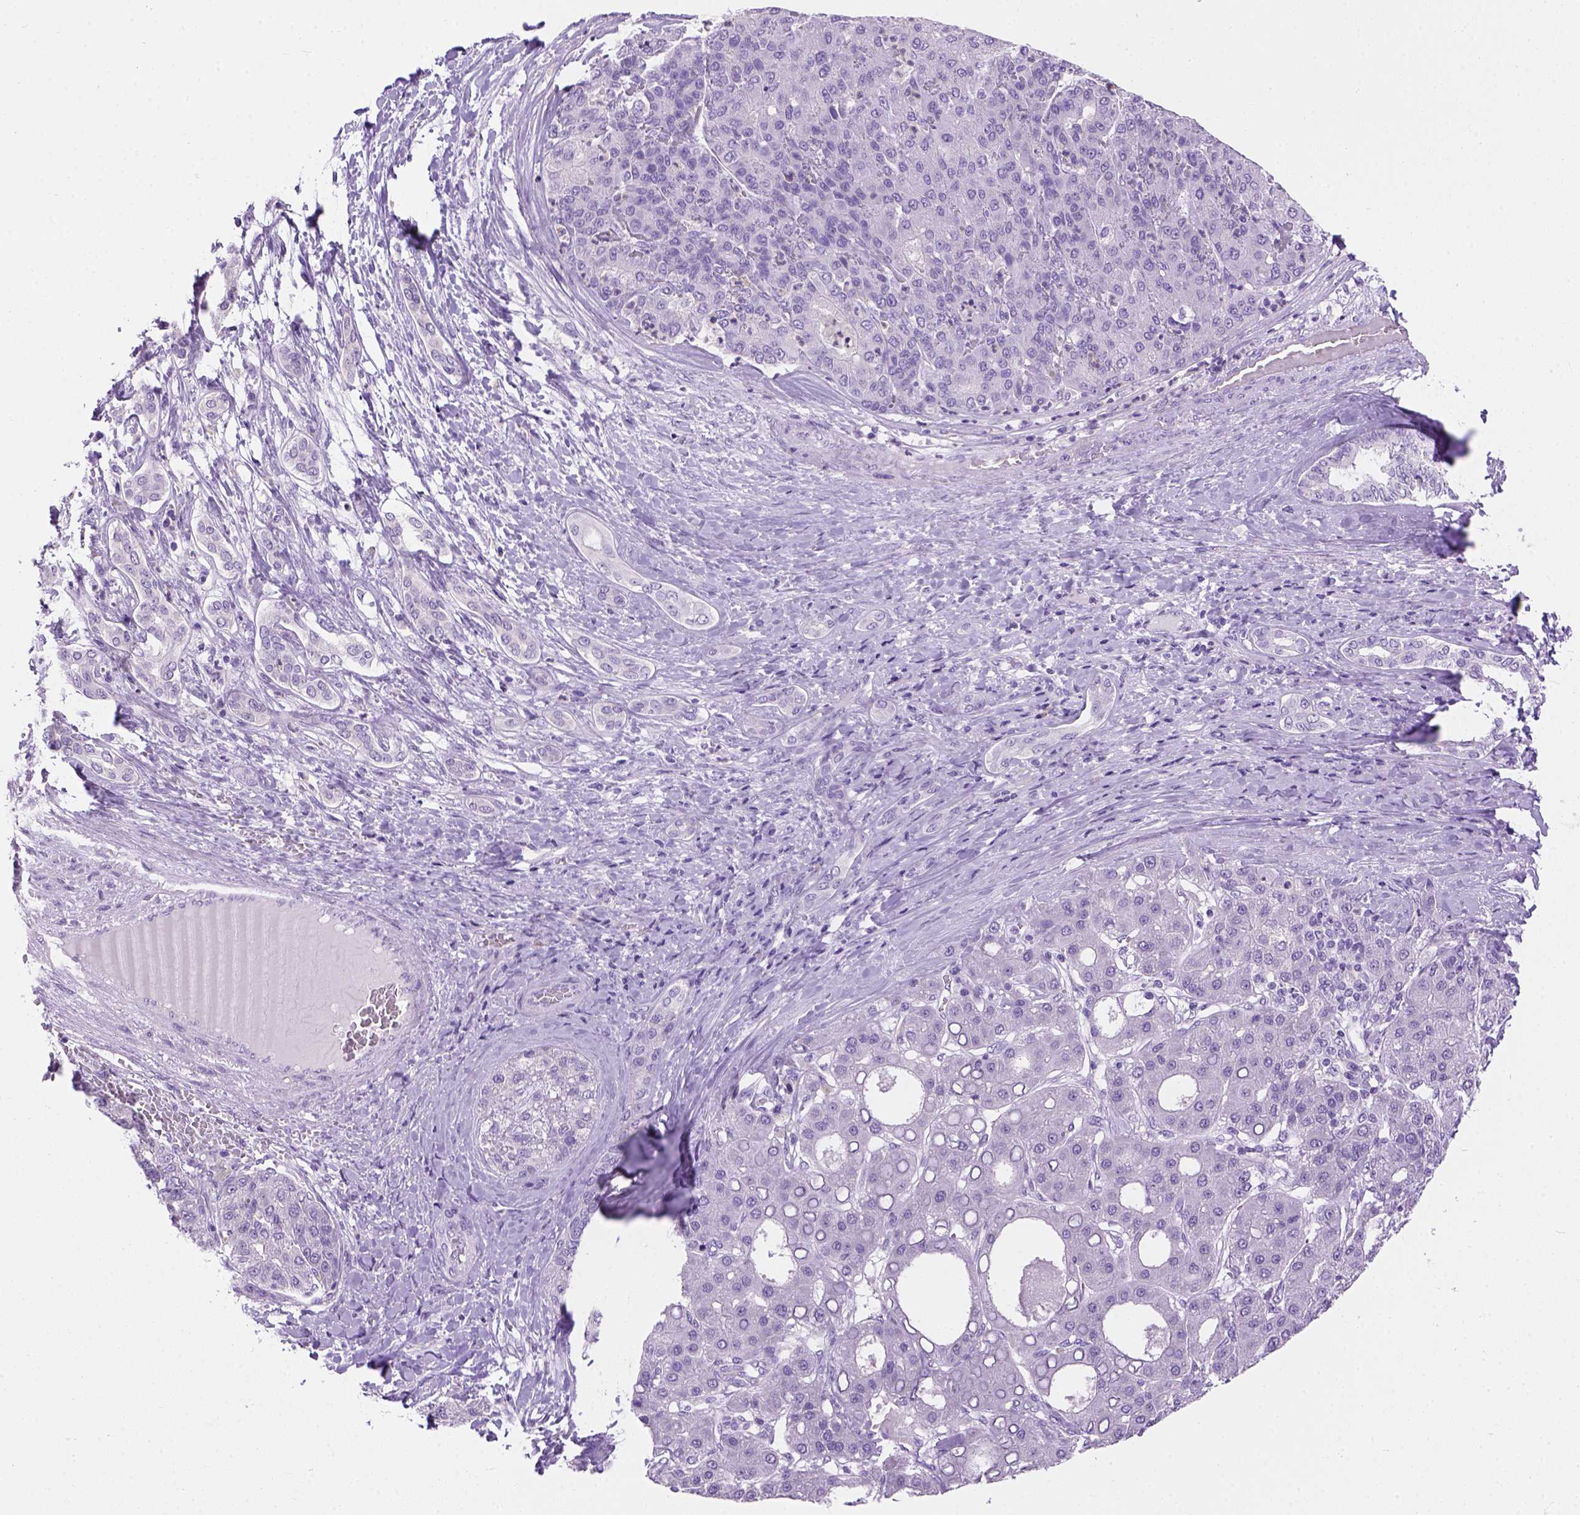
{"staining": {"intensity": "negative", "quantity": "none", "location": "none"}, "tissue": "liver cancer", "cell_type": "Tumor cells", "image_type": "cancer", "snomed": [{"axis": "morphology", "description": "Carcinoma, Hepatocellular, NOS"}, {"axis": "topography", "description": "Liver"}], "caption": "This is an IHC micrograph of liver cancer (hepatocellular carcinoma). There is no positivity in tumor cells.", "gene": "TMEM38A", "patient": {"sex": "male", "age": 65}}